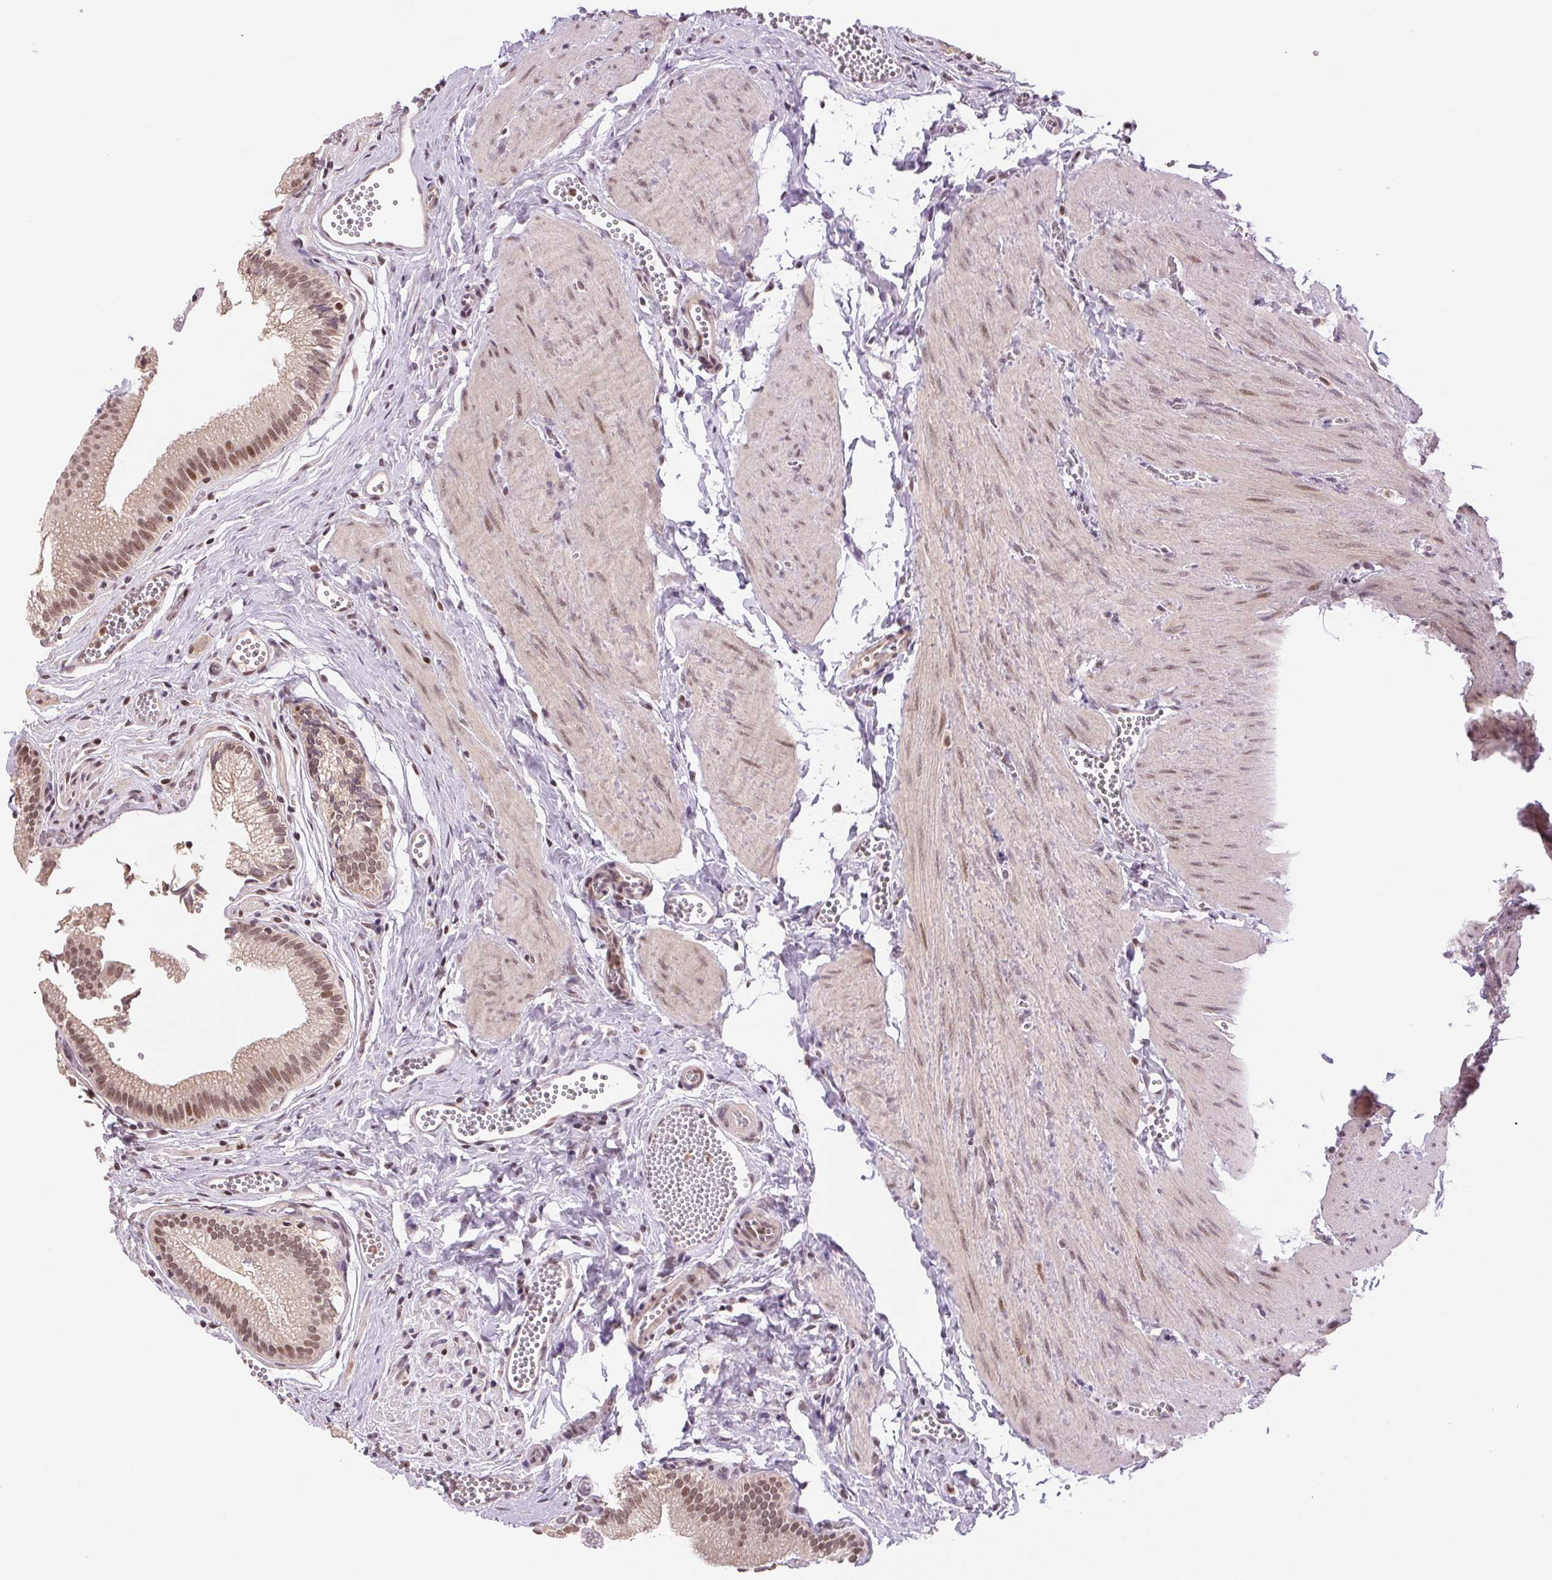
{"staining": {"intensity": "moderate", "quantity": ">75%", "location": "nuclear"}, "tissue": "gallbladder", "cell_type": "Glandular cells", "image_type": "normal", "snomed": [{"axis": "morphology", "description": "Normal tissue, NOS"}, {"axis": "topography", "description": "Gallbladder"}, {"axis": "topography", "description": "Peripheral nerve tissue"}], "caption": "The micrograph shows a brown stain indicating the presence of a protein in the nuclear of glandular cells in gallbladder.", "gene": "GRHL3", "patient": {"sex": "male", "age": 17}}